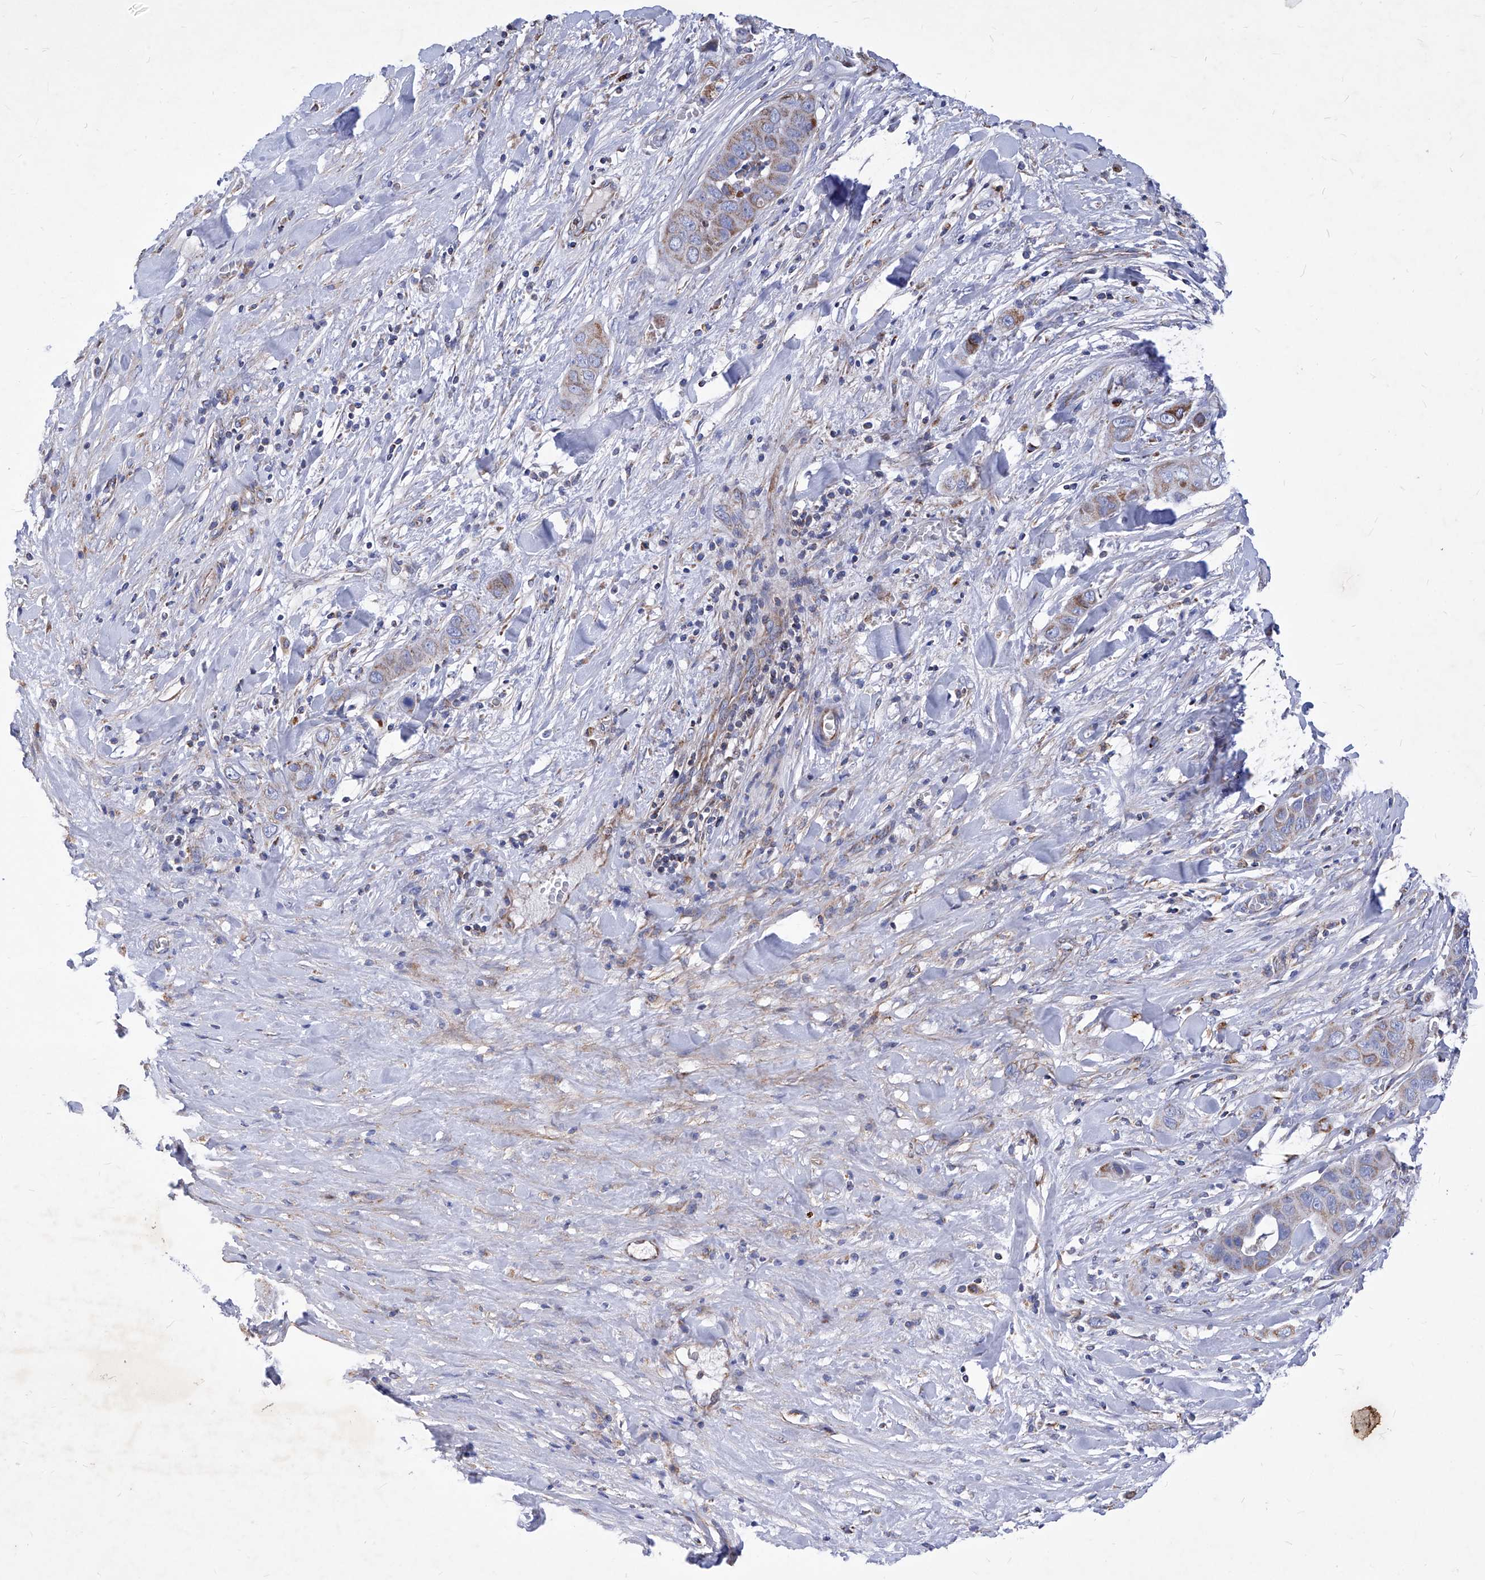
{"staining": {"intensity": "moderate", "quantity": "25%-75%", "location": "cytoplasmic/membranous"}, "tissue": "liver cancer", "cell_type": "Tumor cells", "image_type": "cancer", "snomed": [{"axis": "morphology", "description": "Cholangiocarcinoma"}, {"axis": "topography", "description": "Liver"}], "caption": "A photomicrograph of human liver cancer stained for a protein exhibits moderate cytoplasmic/membranous brown staining in tumor cells. (Brightfield microscopy of DAB IHC at high magnification).", "gene": "HRNR", "patient": {"sex": "female", "age": 52}}